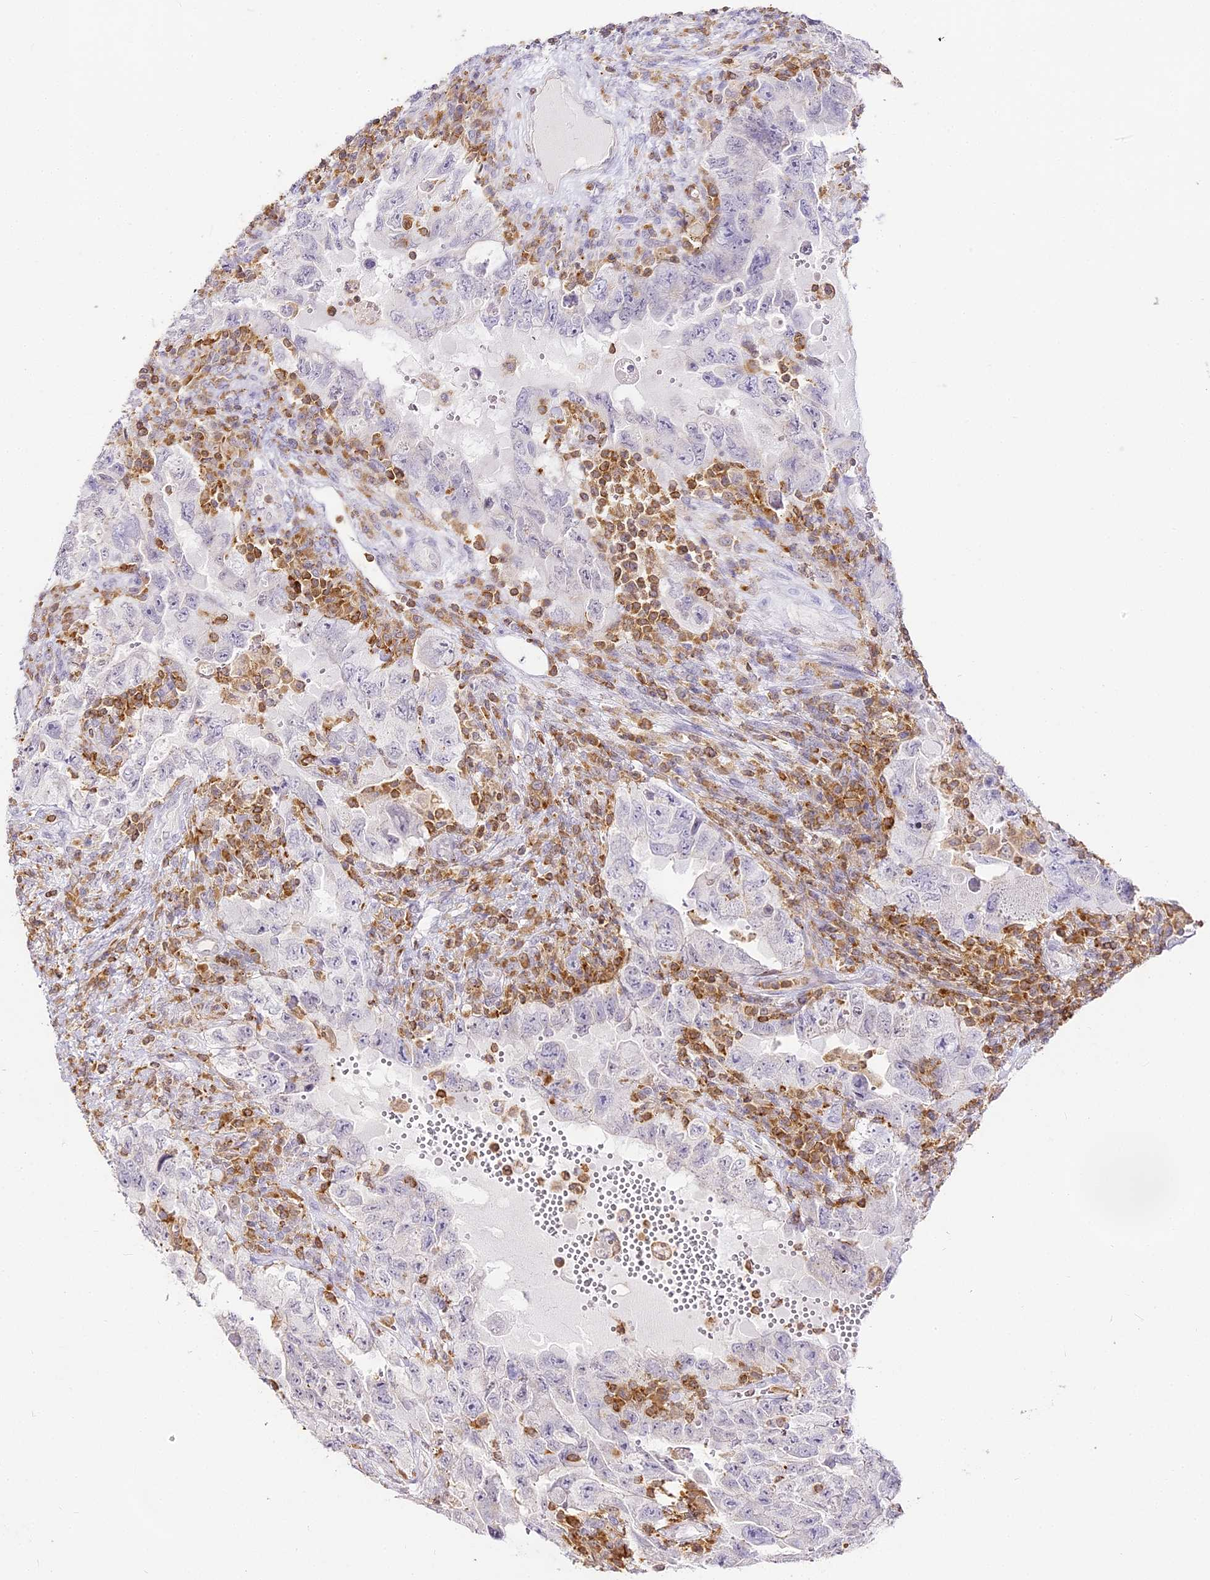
{"staining": {"intensity": "negative", "quantity": "none", "location": "none"}, "tissue": "testis cancer", "cell_type": "Tumor cells", "image_type": "cancer", "snomed": [{"axis": "morphology", "description": "Carcinoma, Embryonal, NOS"}, {"axis": "topography", "description": "Testis"}], "caption": "Protein analysis of testis cancer (embryonal carcinoma) exhibits no significant positivity in tumor cells.", "gene": "DOCK2", "patient": {"sex": "male", "age": 26}}